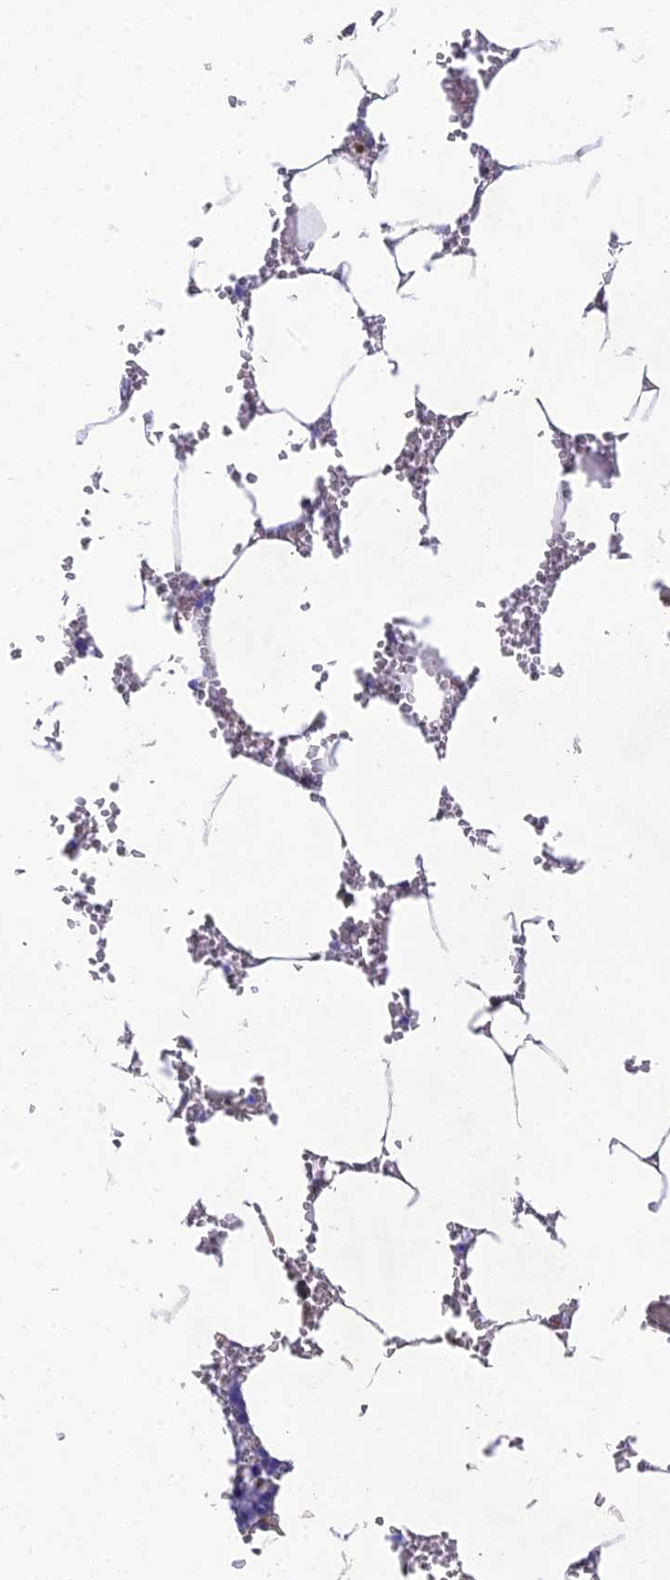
{"staining": {"intensity": "negative", "quantity": "none", "location": "none"}, "tissue": "bone marrow", "cell_type": "Hematopoietic cells", "image_type": "normal", "snomed": [{"axis": "morphology", "description": "Normal tissue, NOS"}, {"axis": "topography", "description": "Bone marrow"}], "caption": "This image is of benign bone marrow stained with immunohistochemistry (IHC) to label a protein in brown with the nuclei are counter-stained blue. There is no positivity in hematopoietic cells.", "gene": "TNS1", "patient": {"sex": "male", "age": 70}}